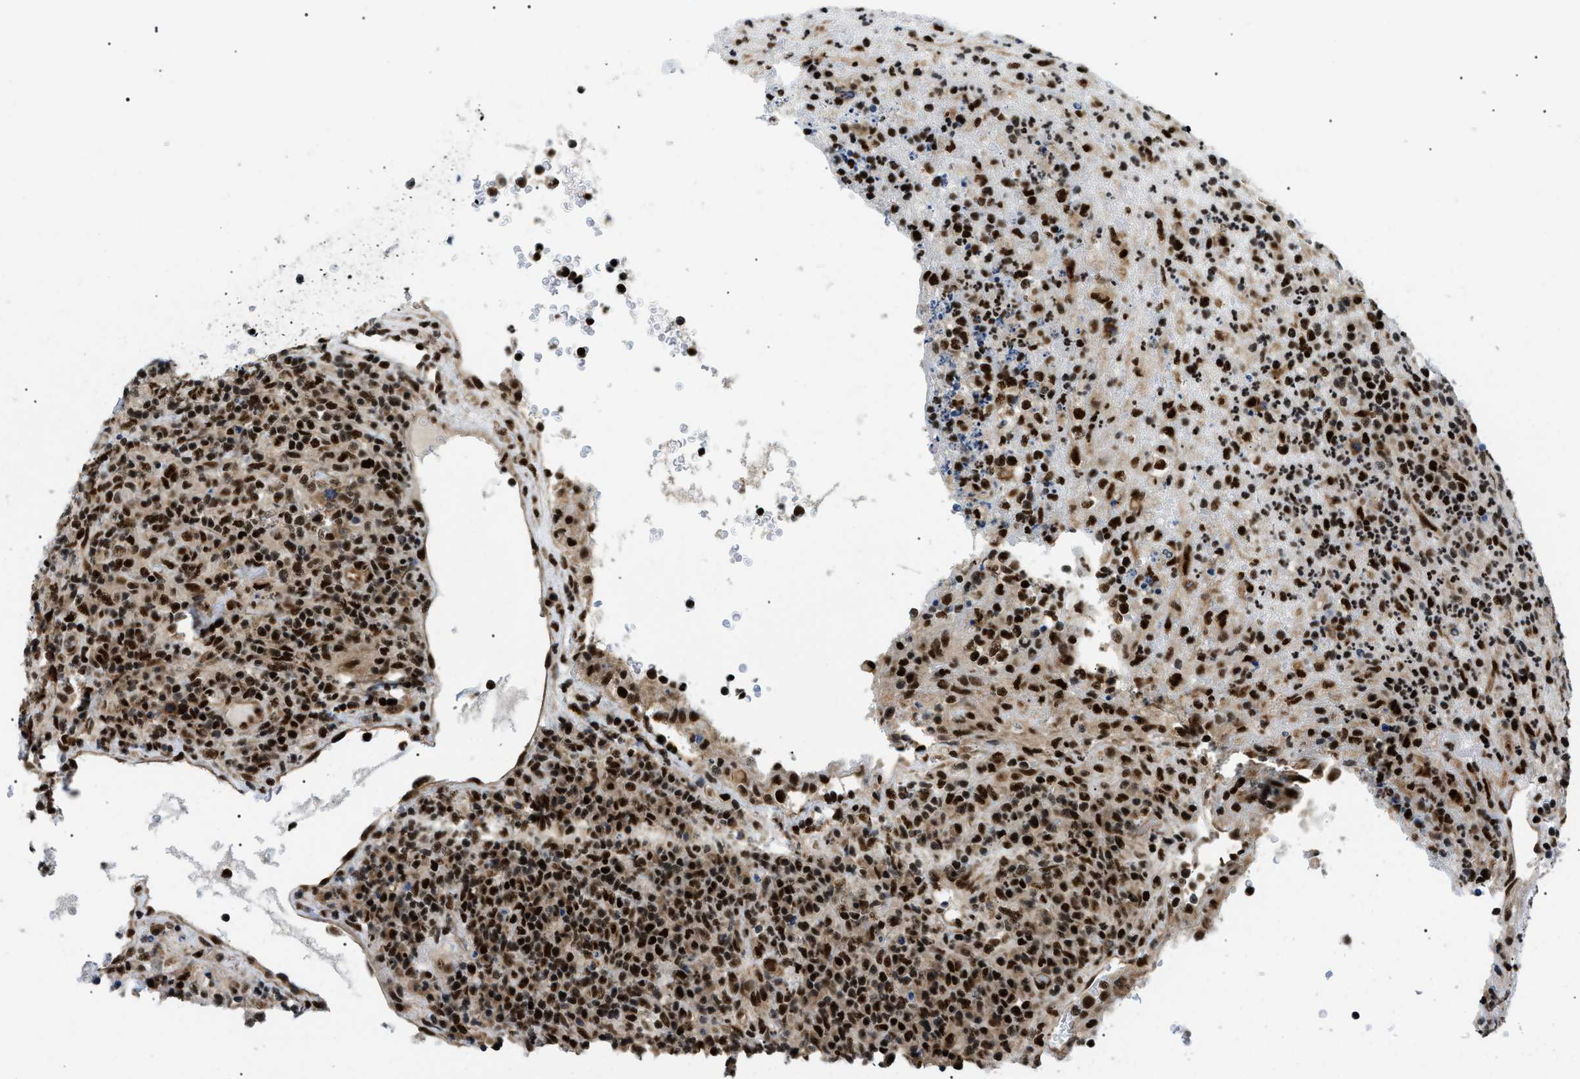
{"staining": {"intensity": "strong", "quantity": ">75%", "location": "nuclear"}, "tissue": "lymphoma", "cell_type": "Tumor cells", "image_type": "cancer", "snomed": [{"axis": "morphology", "description": "Malignant lymphoma, non-Hodgkin's type, High grade"}, {"axis": "topography", "description": "Lymph node"}], "caption": "IHC of lymphoma reveals high levels of strong nuclear expression in approximately >75% of tumor cells.", "gene": "CWC25", "patient": {"sex": "female", "age": 76}}